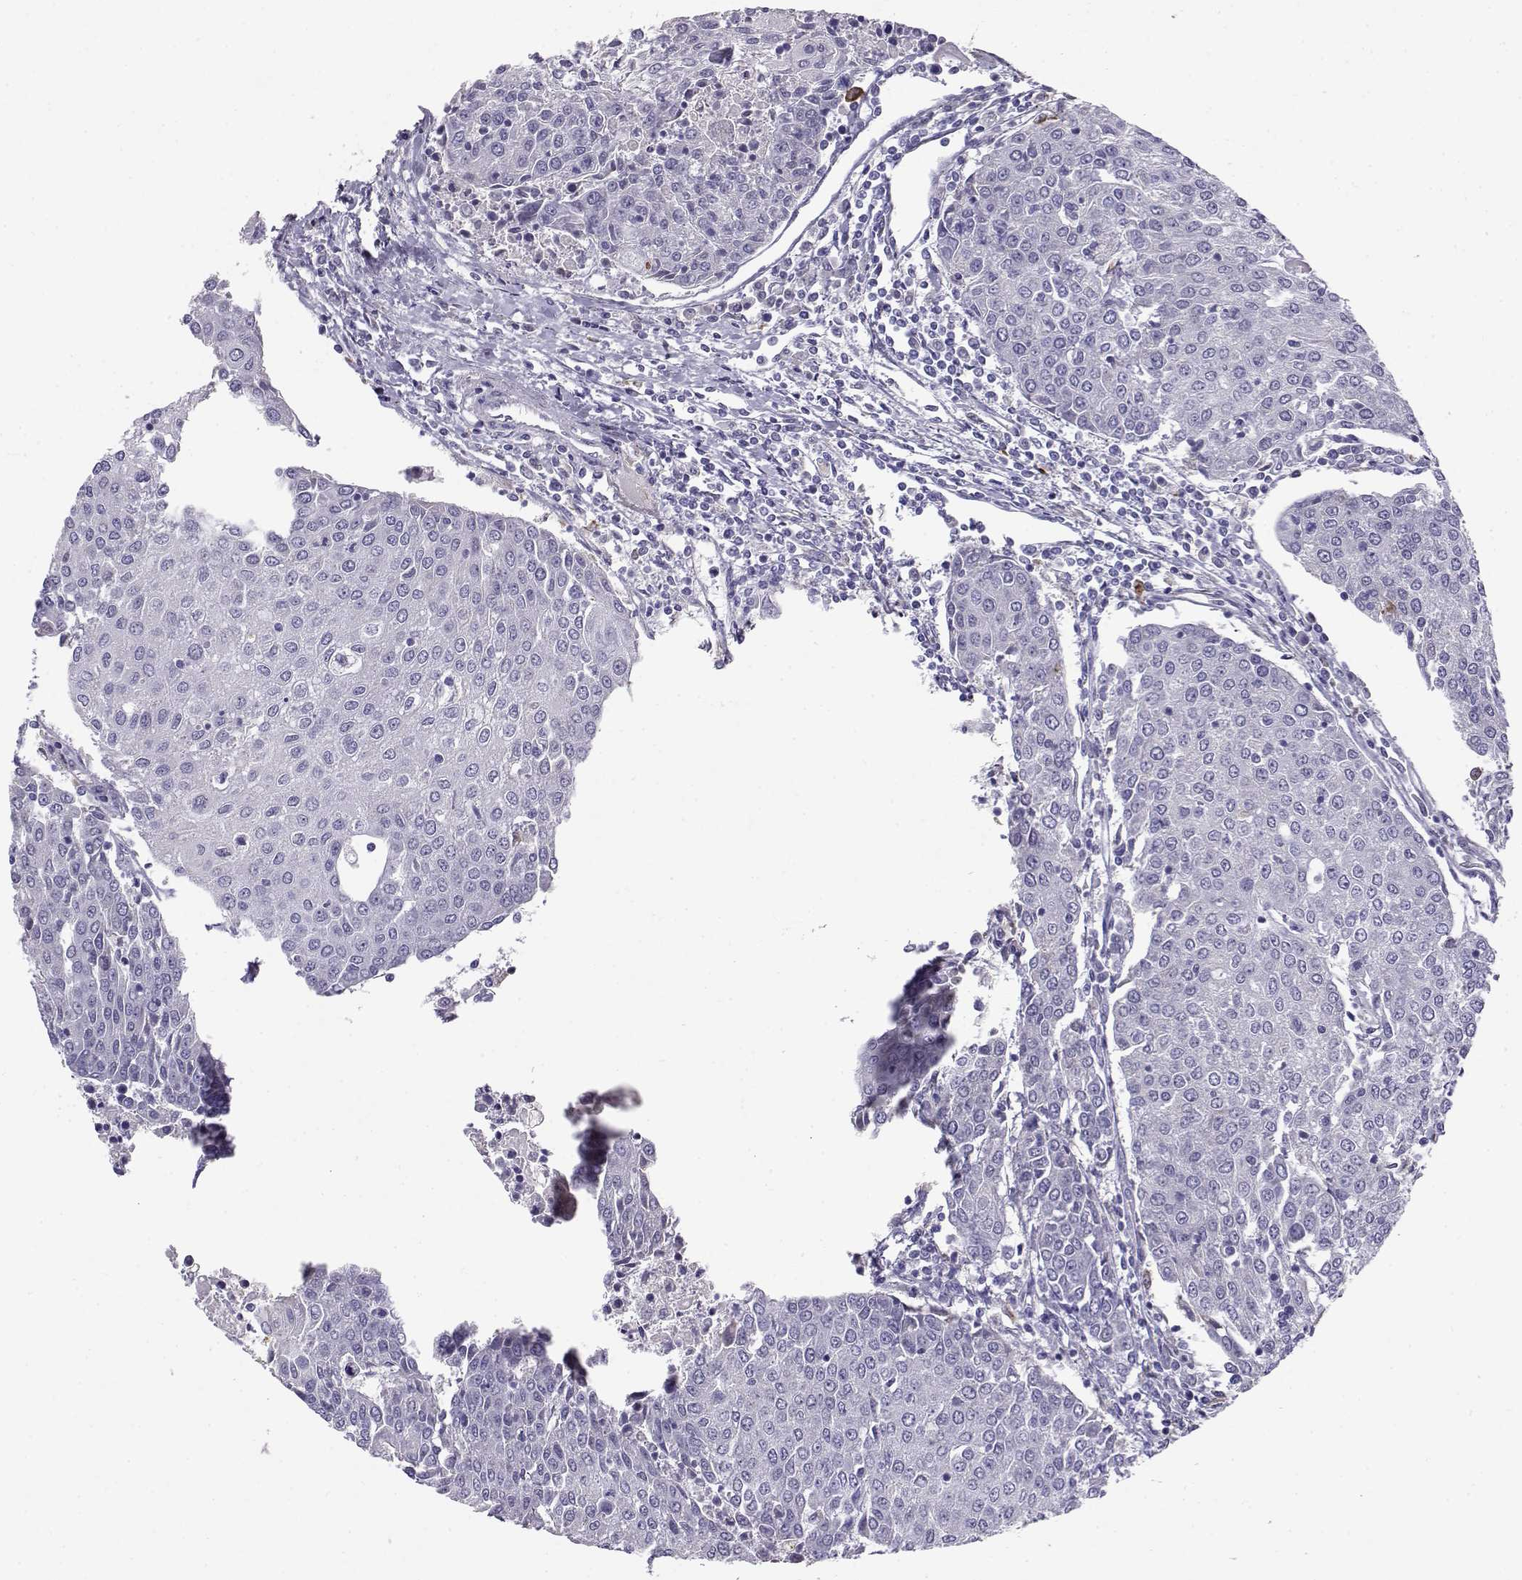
{"staining": {"intensity": "negative", "quantity": "none", "location": "none"}, "tissue": "urothelial cancer", "cell_type": "Tumor cells", "image_type": "cancer", "snomed": [{"axis": "morphology", "description": "Urothelial carcinoma, High grade"}, {"axis": "topography", "description": "Urinary bladder"}], "caption": "Protein analysis of urothelial cancer displays no significant staining in tumor cells.", "gene": "ENDOU", "patient": {"sex": "female", "age": 85}}